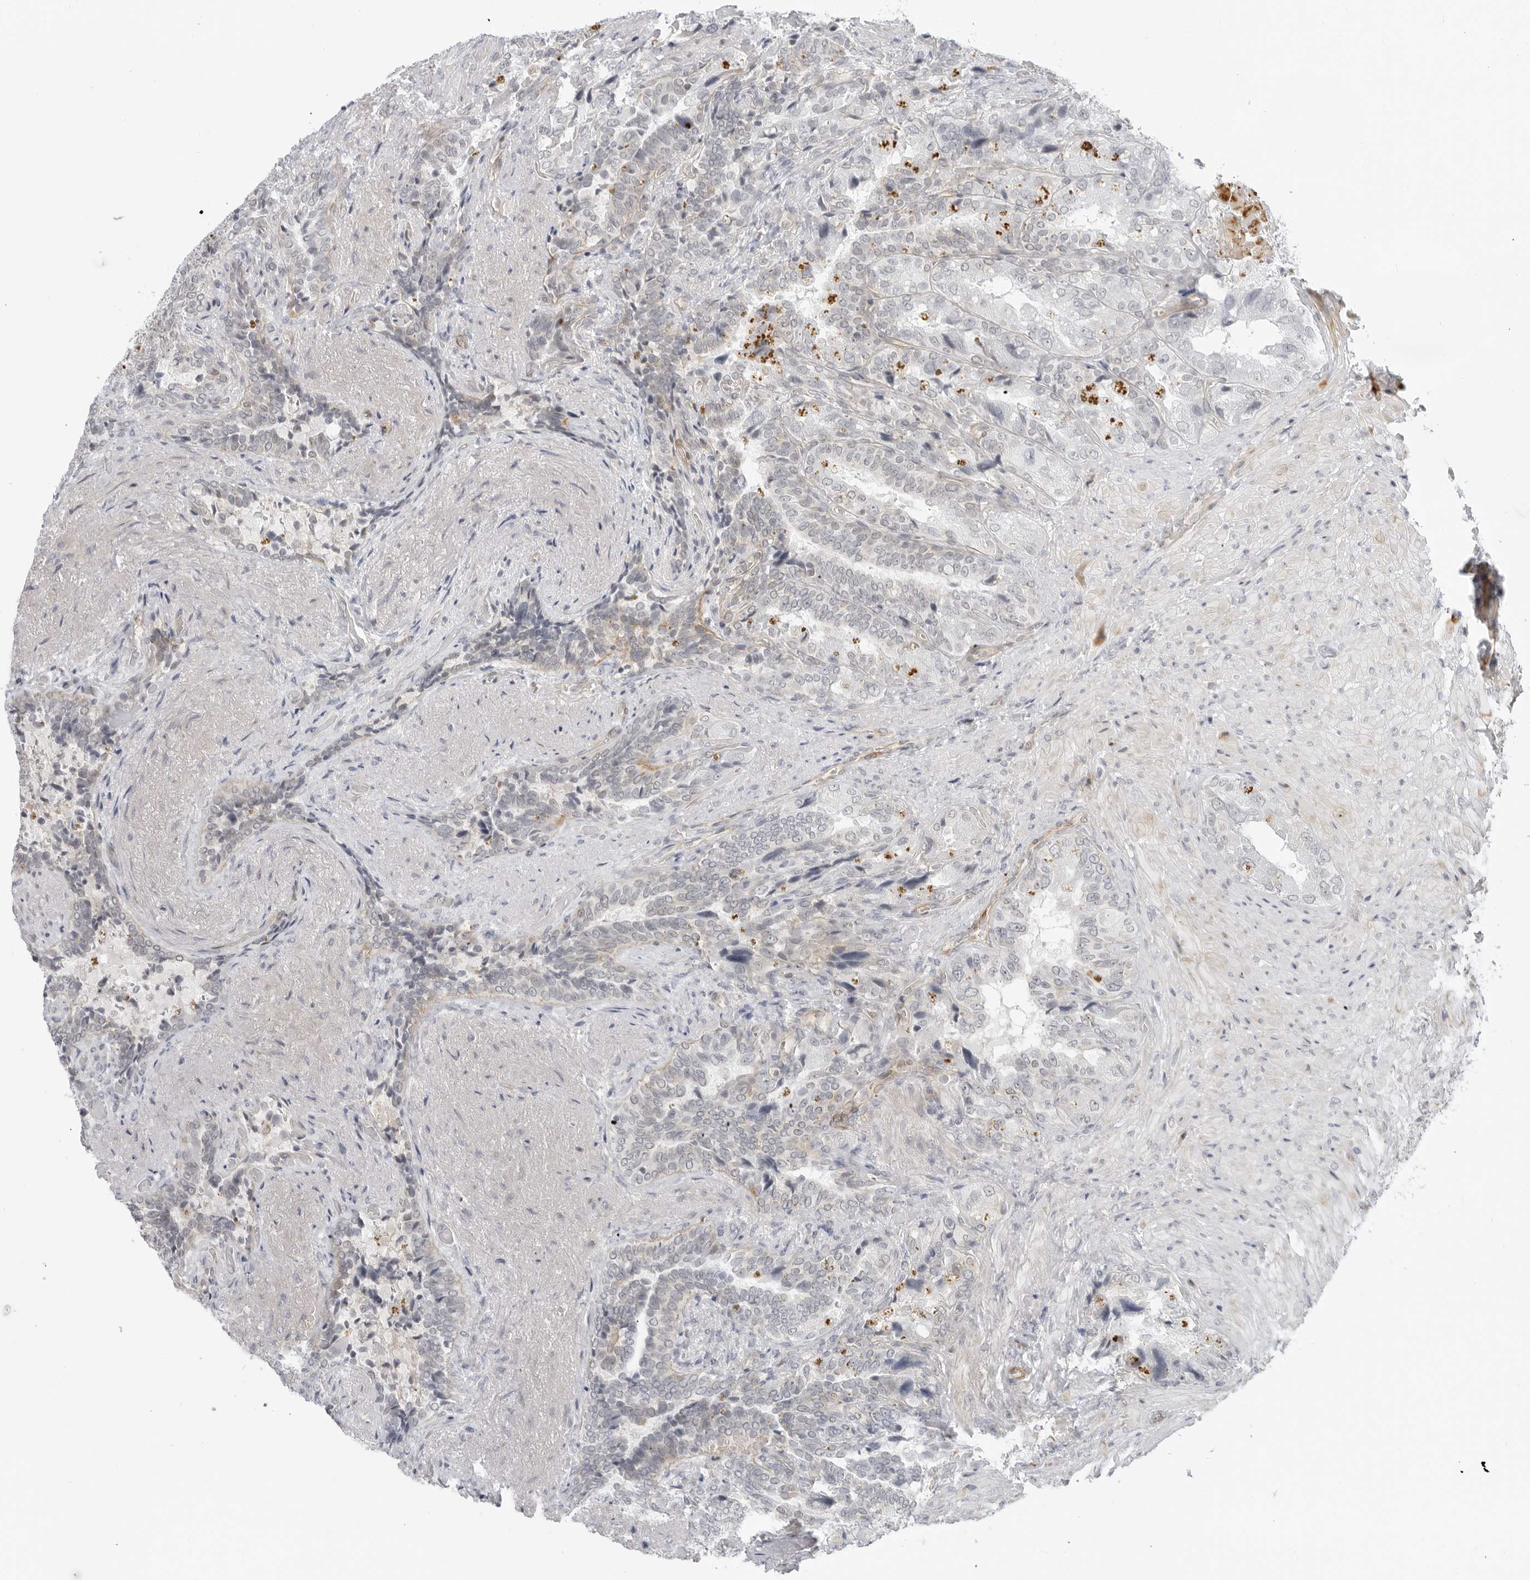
{"staining": {"intensity": "weak", "quantity": "<25%", "location": "cytoplasmic/membranous"}, "tissue": "seminal vesicle", "cell_type": "Glandular cells", "image_type": "normal", "snomed": [{"axis": "morphology", "description": "Normal tissue, NOS"}, {"axis": "topography", "description": "Seminal veicle"}, {"axis": "topography", "description": "Peripheral nerve tissue"}], "caption": "IHC of benign human seminal vesicle reveals no positivity in glandular cells. Brightfield microscopy of IHC stained with DAB (3,3'-diaminobenzidine) (brown) and hematoxylin (blue), captured at high magnification.", "gene": "SUGCT", "patient": {"sex": "male", "age": 63}}